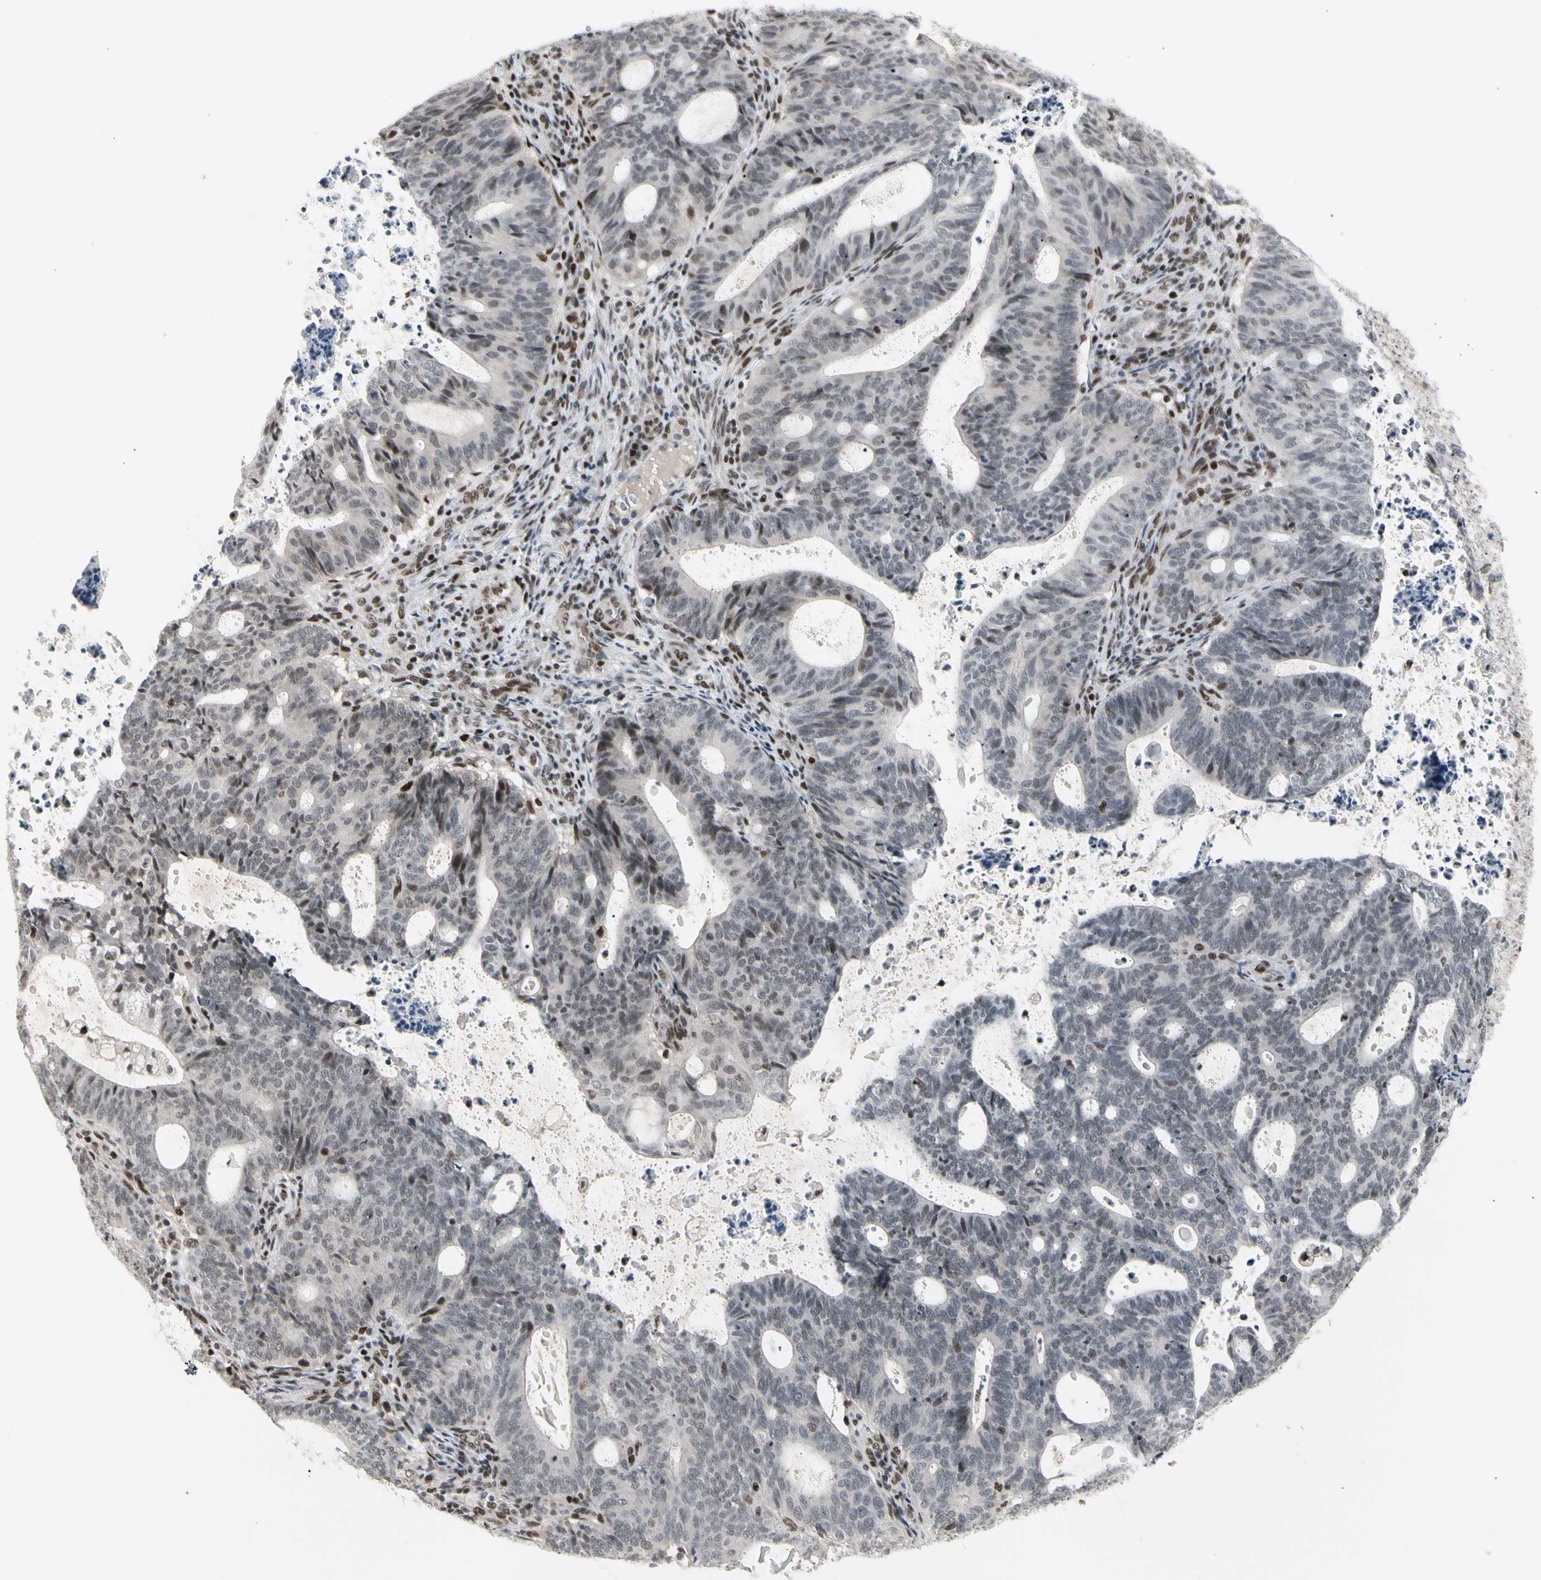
{"staining": {"intensity": "weak", "quantity": "25%-75%", "location": "nuclear"}, "tissue": "endometrial cancer", "cell_type": "Tumor cells", "image_type": "cancer", "snomed": [{"axis": "morphology", "description": "Adenocarcinoma, NOS"}, {"axis": "topography", "description": "Uterus"}], "caption": "Weak nuclear staining for a protein is identified in approximately 25%-75% of tumor cells of endometrial cancer (adenocarcinoma) using immunohistochemistry.", "gene": "FOXJ2", "patient": {"sex": "female", "age": 83}}